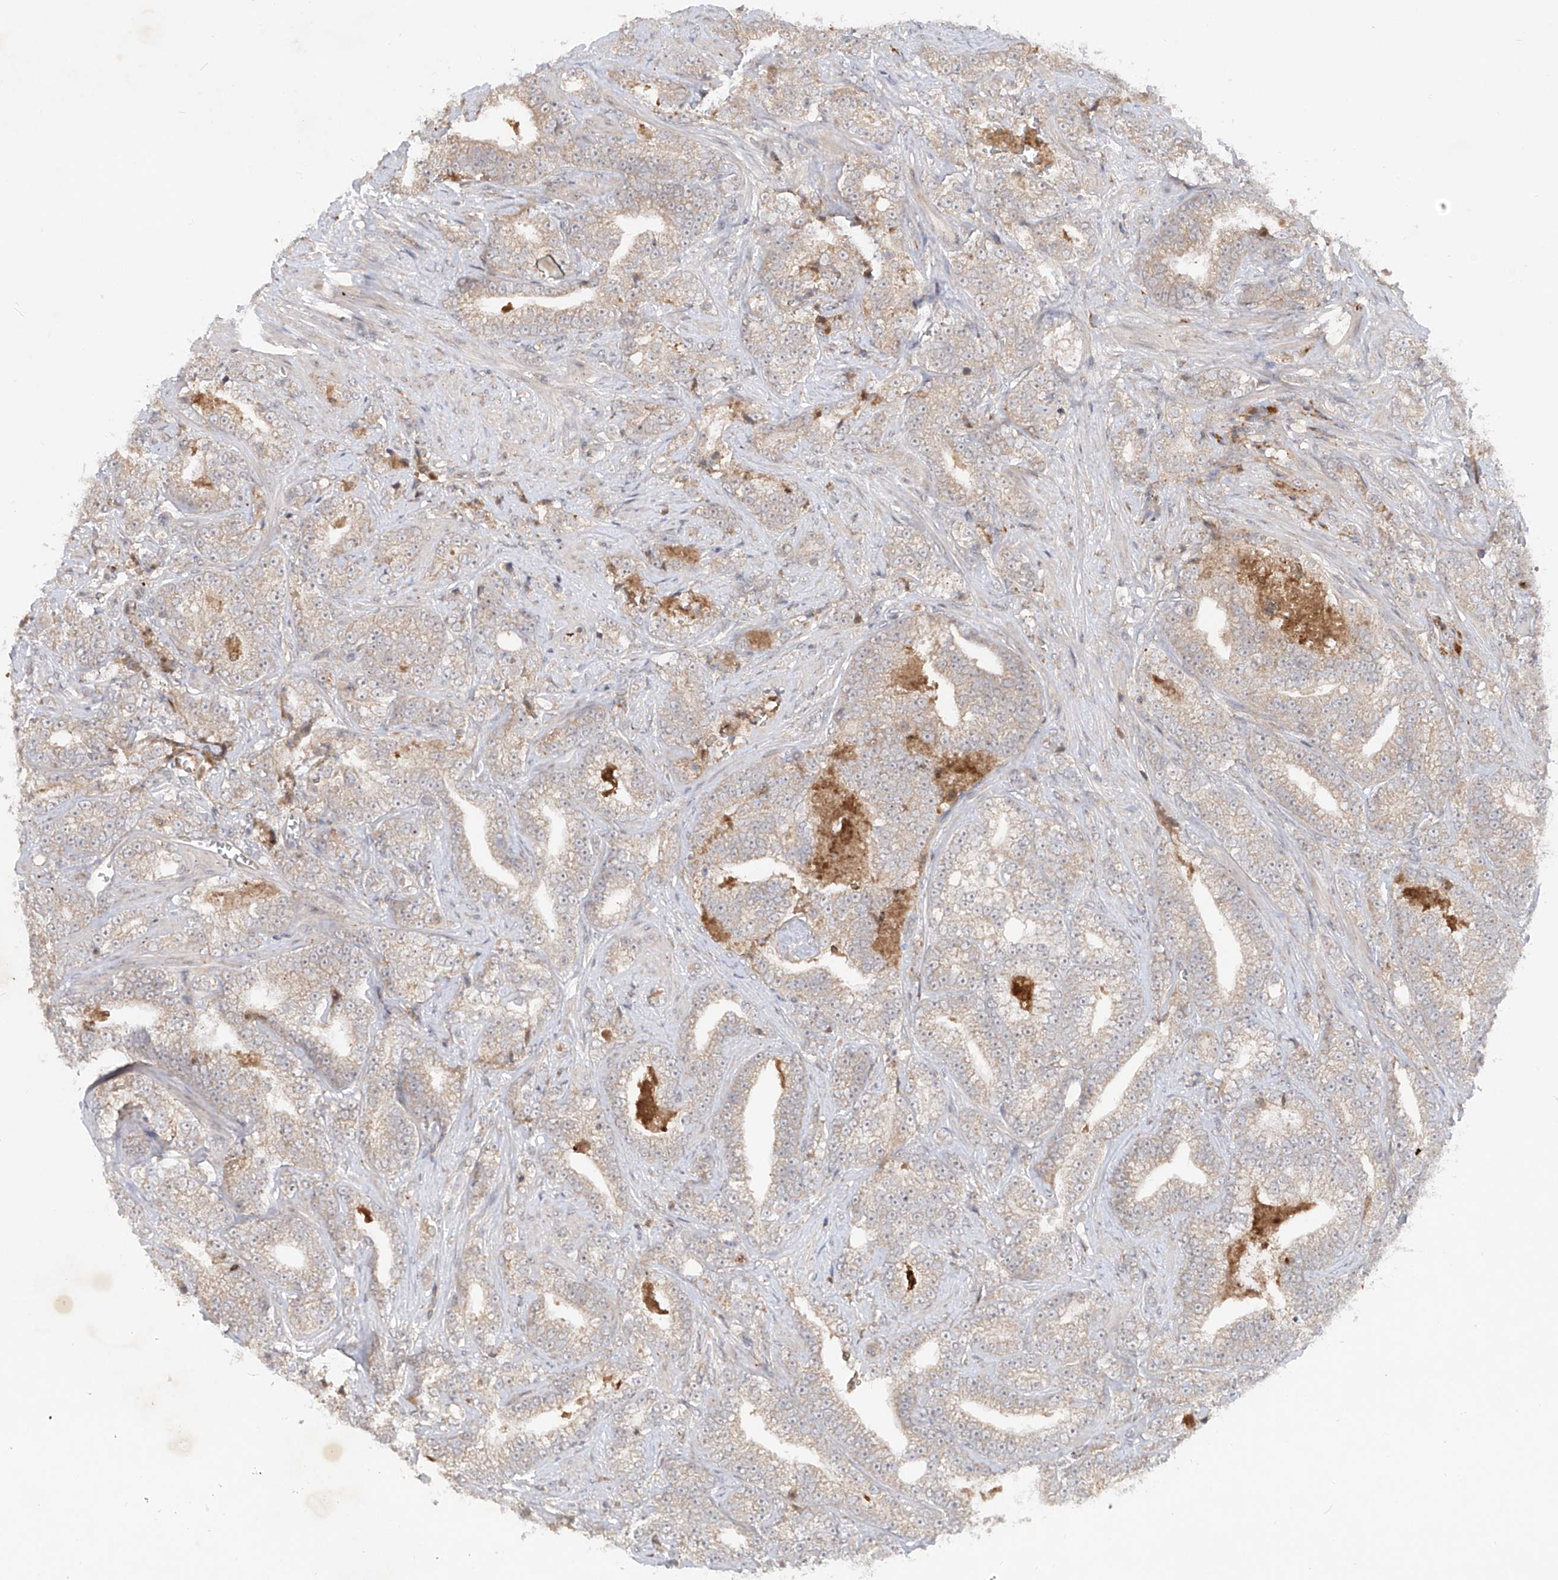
{"staining": {"intensity": "negative", "quantity": "none", "location": "none"}, "tissue": "prostate cancer", "cell_type": "Tumor cells", "image_type": "cancer", "snomed": [{"axis": "morphology", "description": "Adenocarcinoma, High grade"}, {"axis": "topography", "description": "Prostate and seminal vesicle, NOS"}], "caption": "The IHC micrograph has no significant positivity in tumor cells of prostate cancer tissue. The staining was performed using DAB to visualize the protein expression in brown, while the nuclei were stained in blue with hematoxylin (Magnification: 20x).", "gene": "FAM135A", "patient": {"sex": "male", "age": 67}}